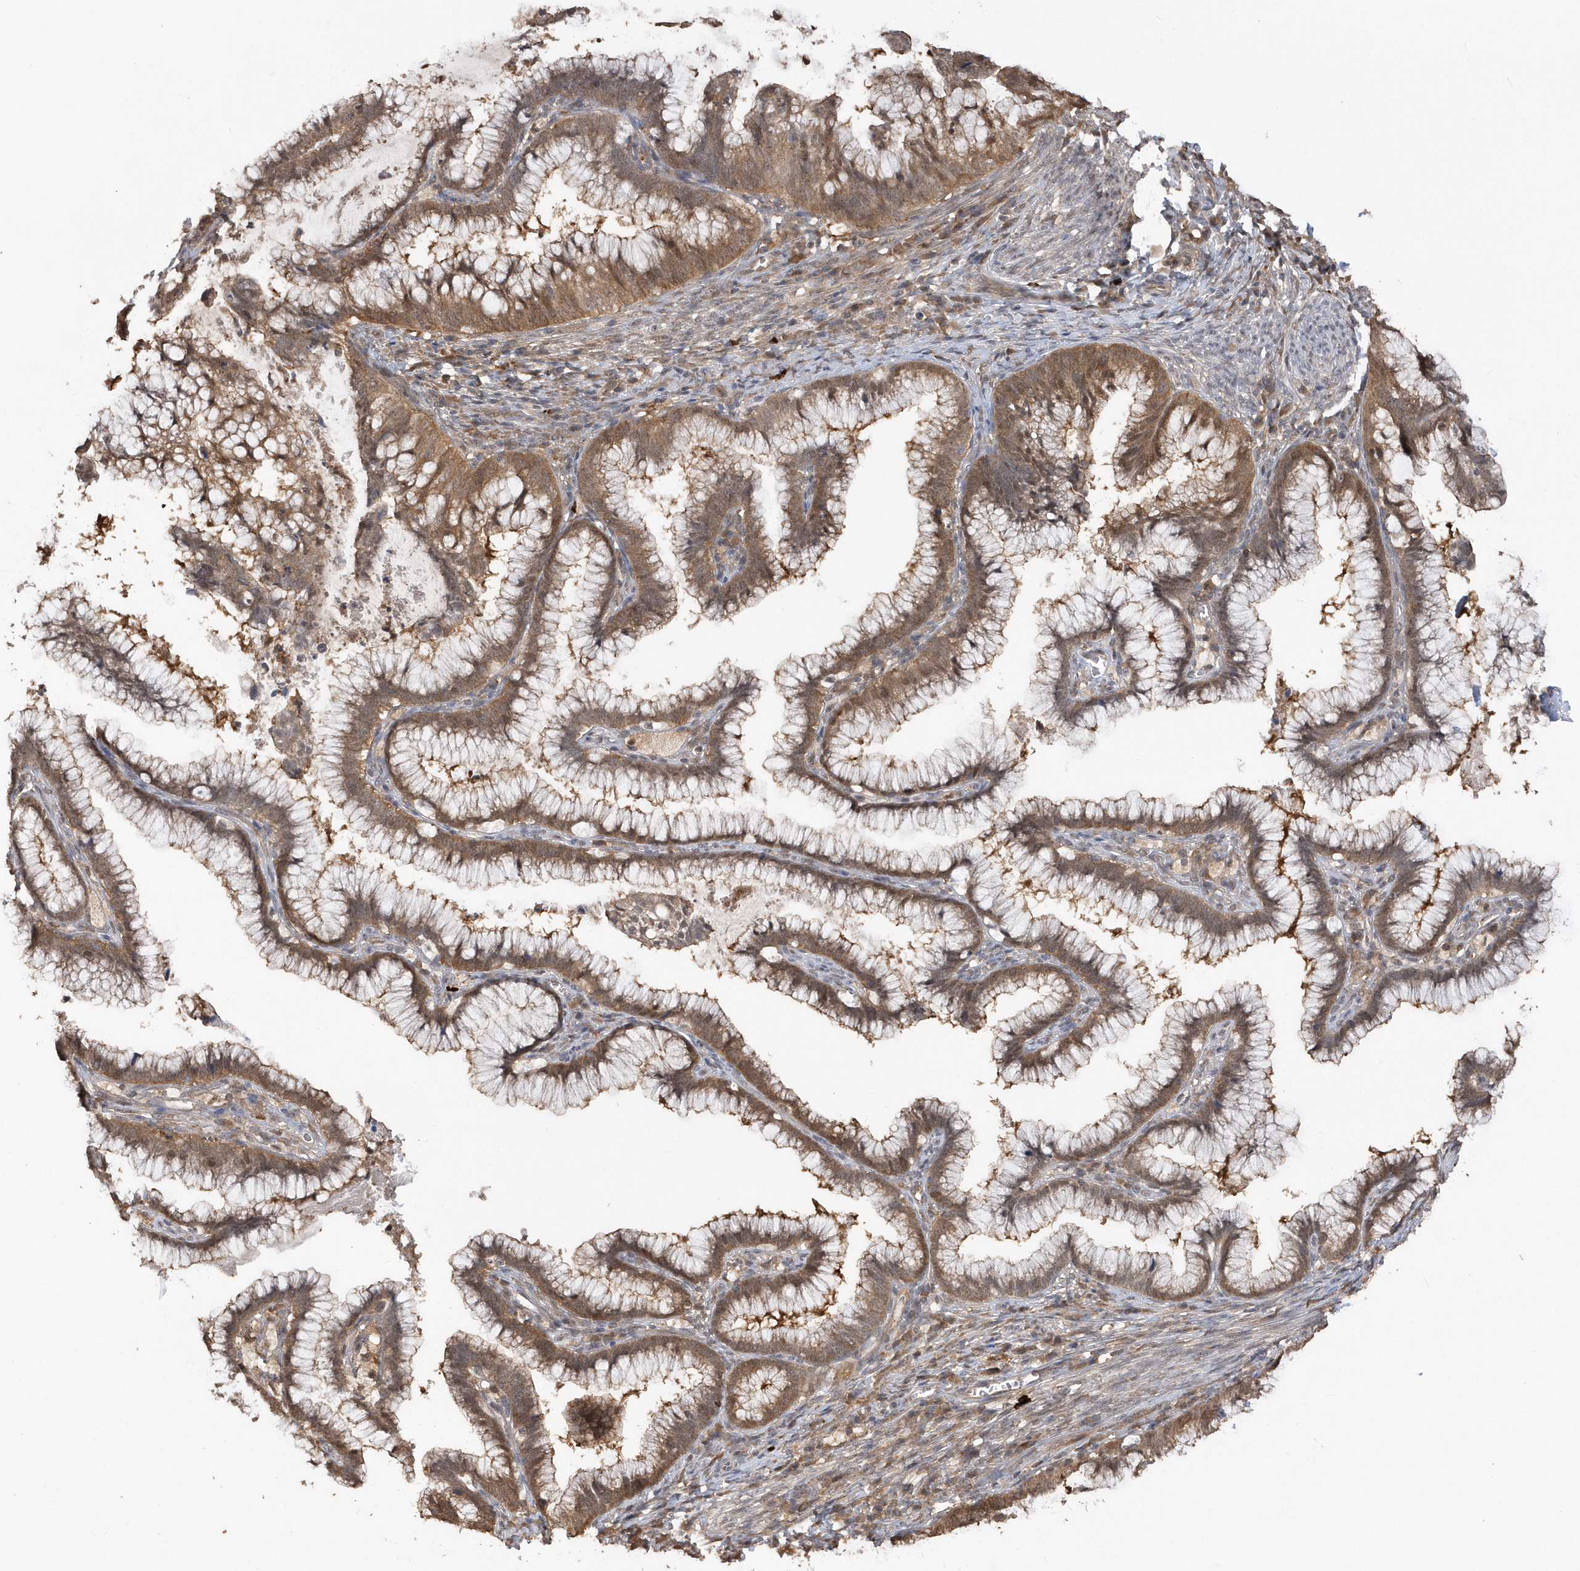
{"staining": {"intensity": "moderate", "quantity": ">75%", "location": "cytoplasmic/membranous"}, "tissue": "cervical cancer", "cell_type": "Tumor cells", "image_type": "cancer", "snomed": [{"axis": "morphology", "description": "Adenocarcinoma, NOS"}, {"axis": "topography", "description": "Cervix"}], "caption": "A brown stain highlights moderate cytoplasmic/membranous positivity of a protein in human adenocarcinoma (cervical) tumor cells.", "gene": "RPE", "patient": {"sex": "female", "age": 36}}